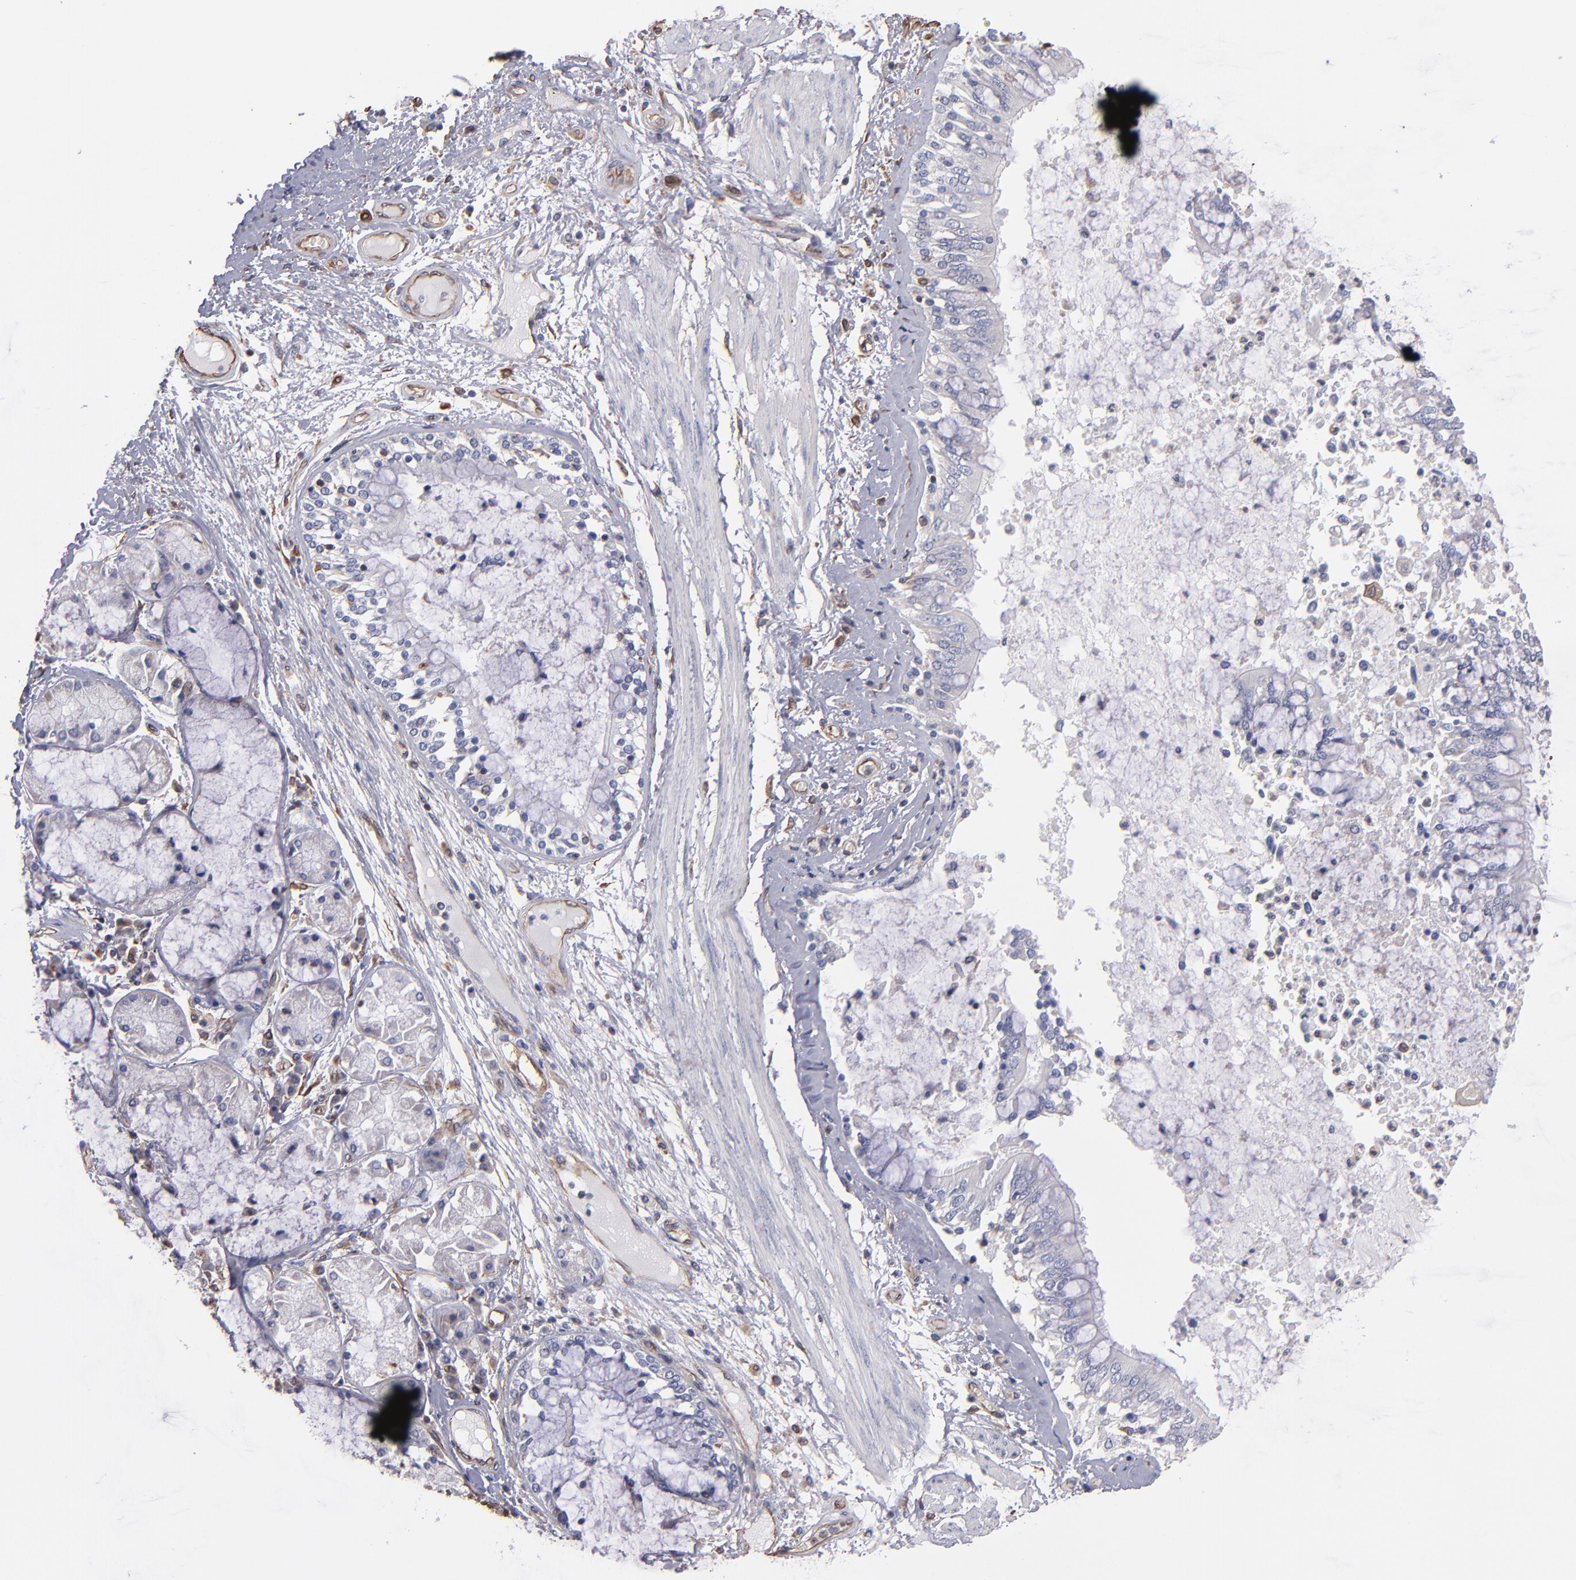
{"staining": {"intensity": "negative", "quantity": "none", "location": "none"}, "tissue": "bronchus", "cell_type": "Respiratory epithelial cells", "image_type": "normal", "snomed": [{"axis": "morphology", "description": "Normal tissue, NOS"}, {"axis": "topography", "description": "Cartilage tissue"}, {"axis": "topography", "description": "Bronchus"}, {"axis": "topography", "description": "Lung"}], "caption": "The image demonstrates no significant staining in respiratory epithelial cells of bronchus.", "gene": "ABCC1", "patient": {"sex": "female", "age": 49}}